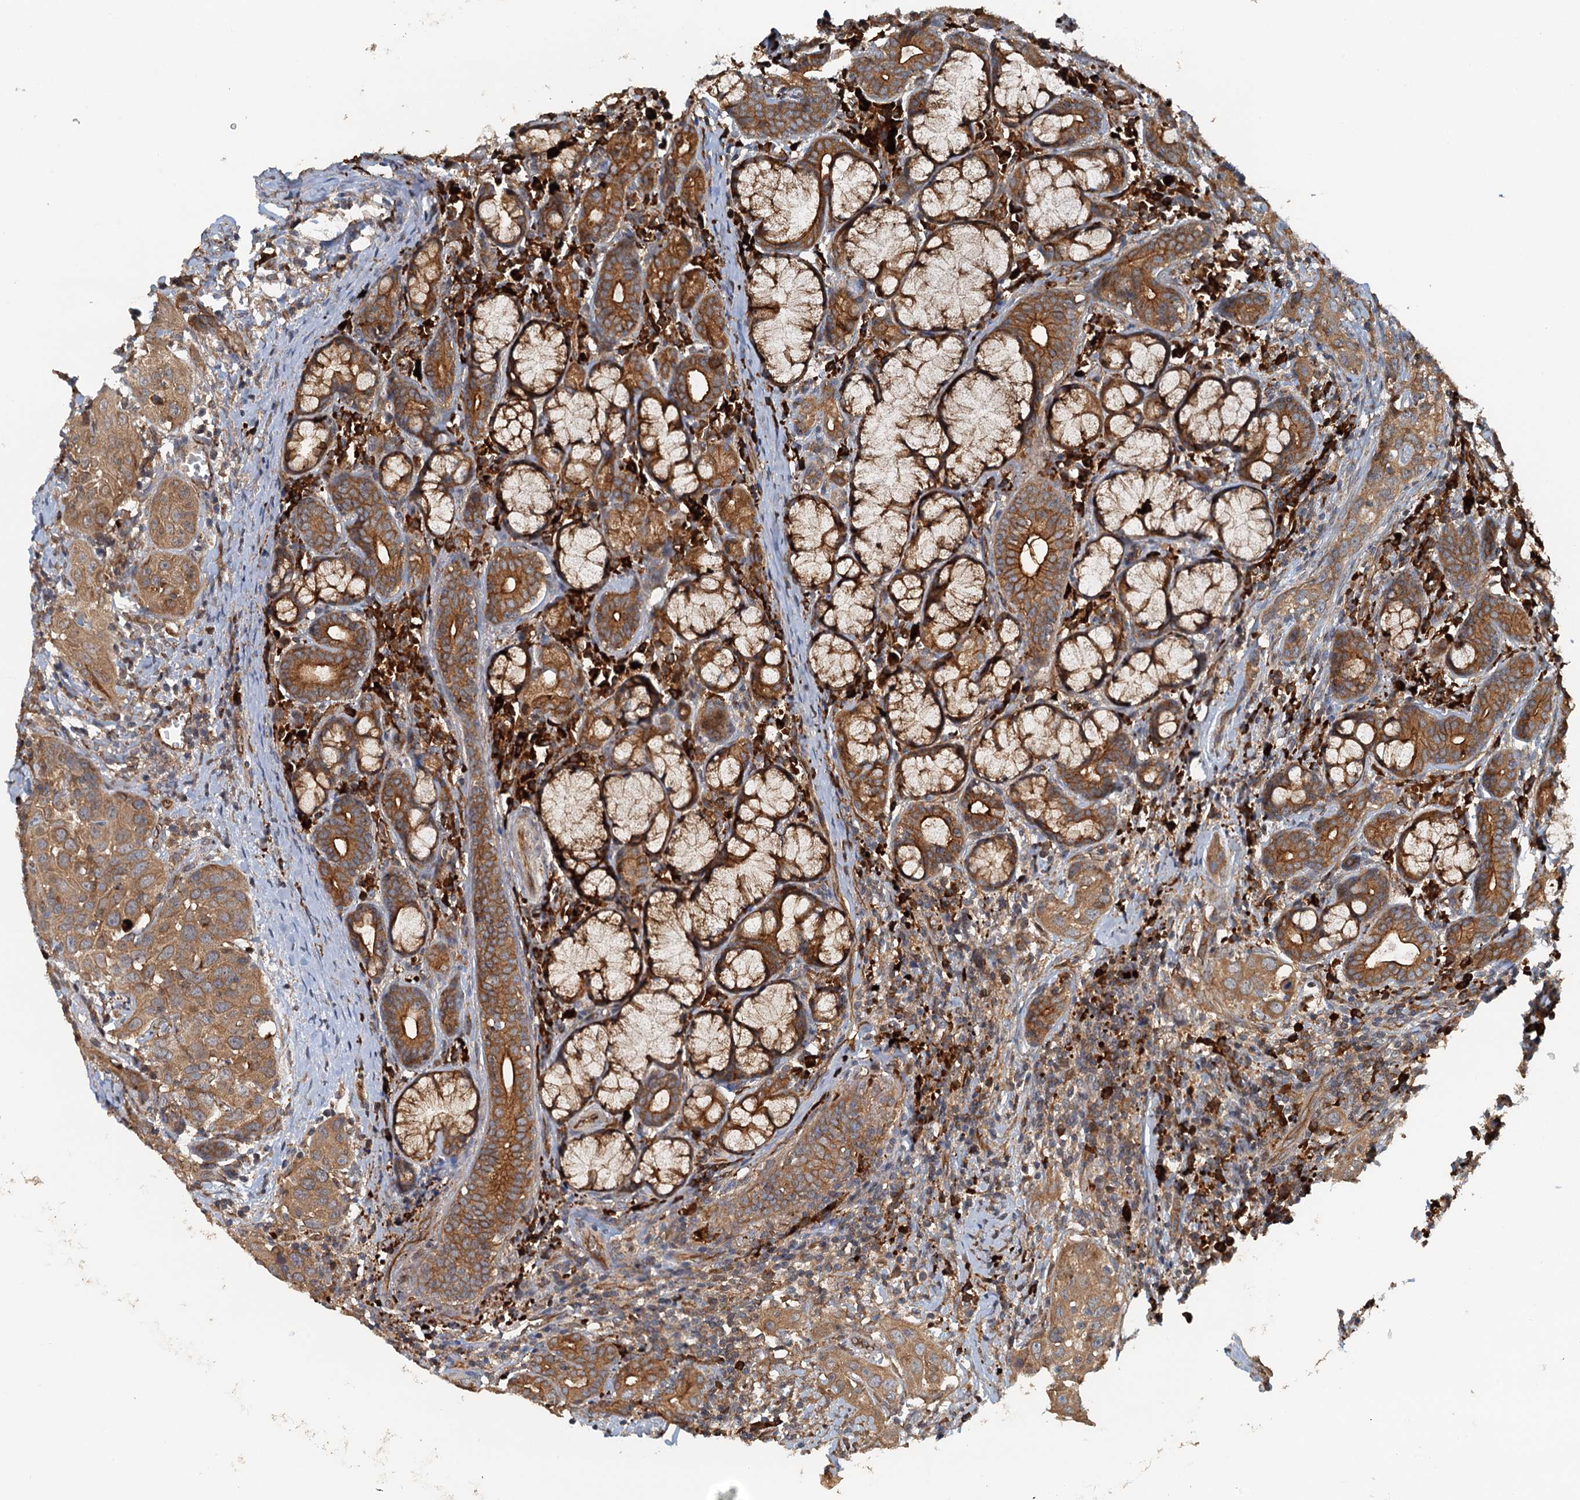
{"staining": {"intensity": "moderate", "quantity": ">75%", "location": "cytoplasmic/membranous"}, "tissue": "head and neck cancer", "cell_type": "Tumor cells", "image_type": "cancer", "snomed": [{"axis": "morphology", "description": "Squamous cell carcinoma, NOS"}, {"axis": "topography", "description": "Oral tissue"}, {"axis": "topography", "description": "Head-Neck"}], "caption": "DAB immunohistochemical staining of head and neck cancer (squamous cell carcinoma) displays moderate cytoplasmic/membranous protein expression in about >75% of tumor cells.", "gene": "NIPAL3", "patient": {"sex": "female", "age": 50}}